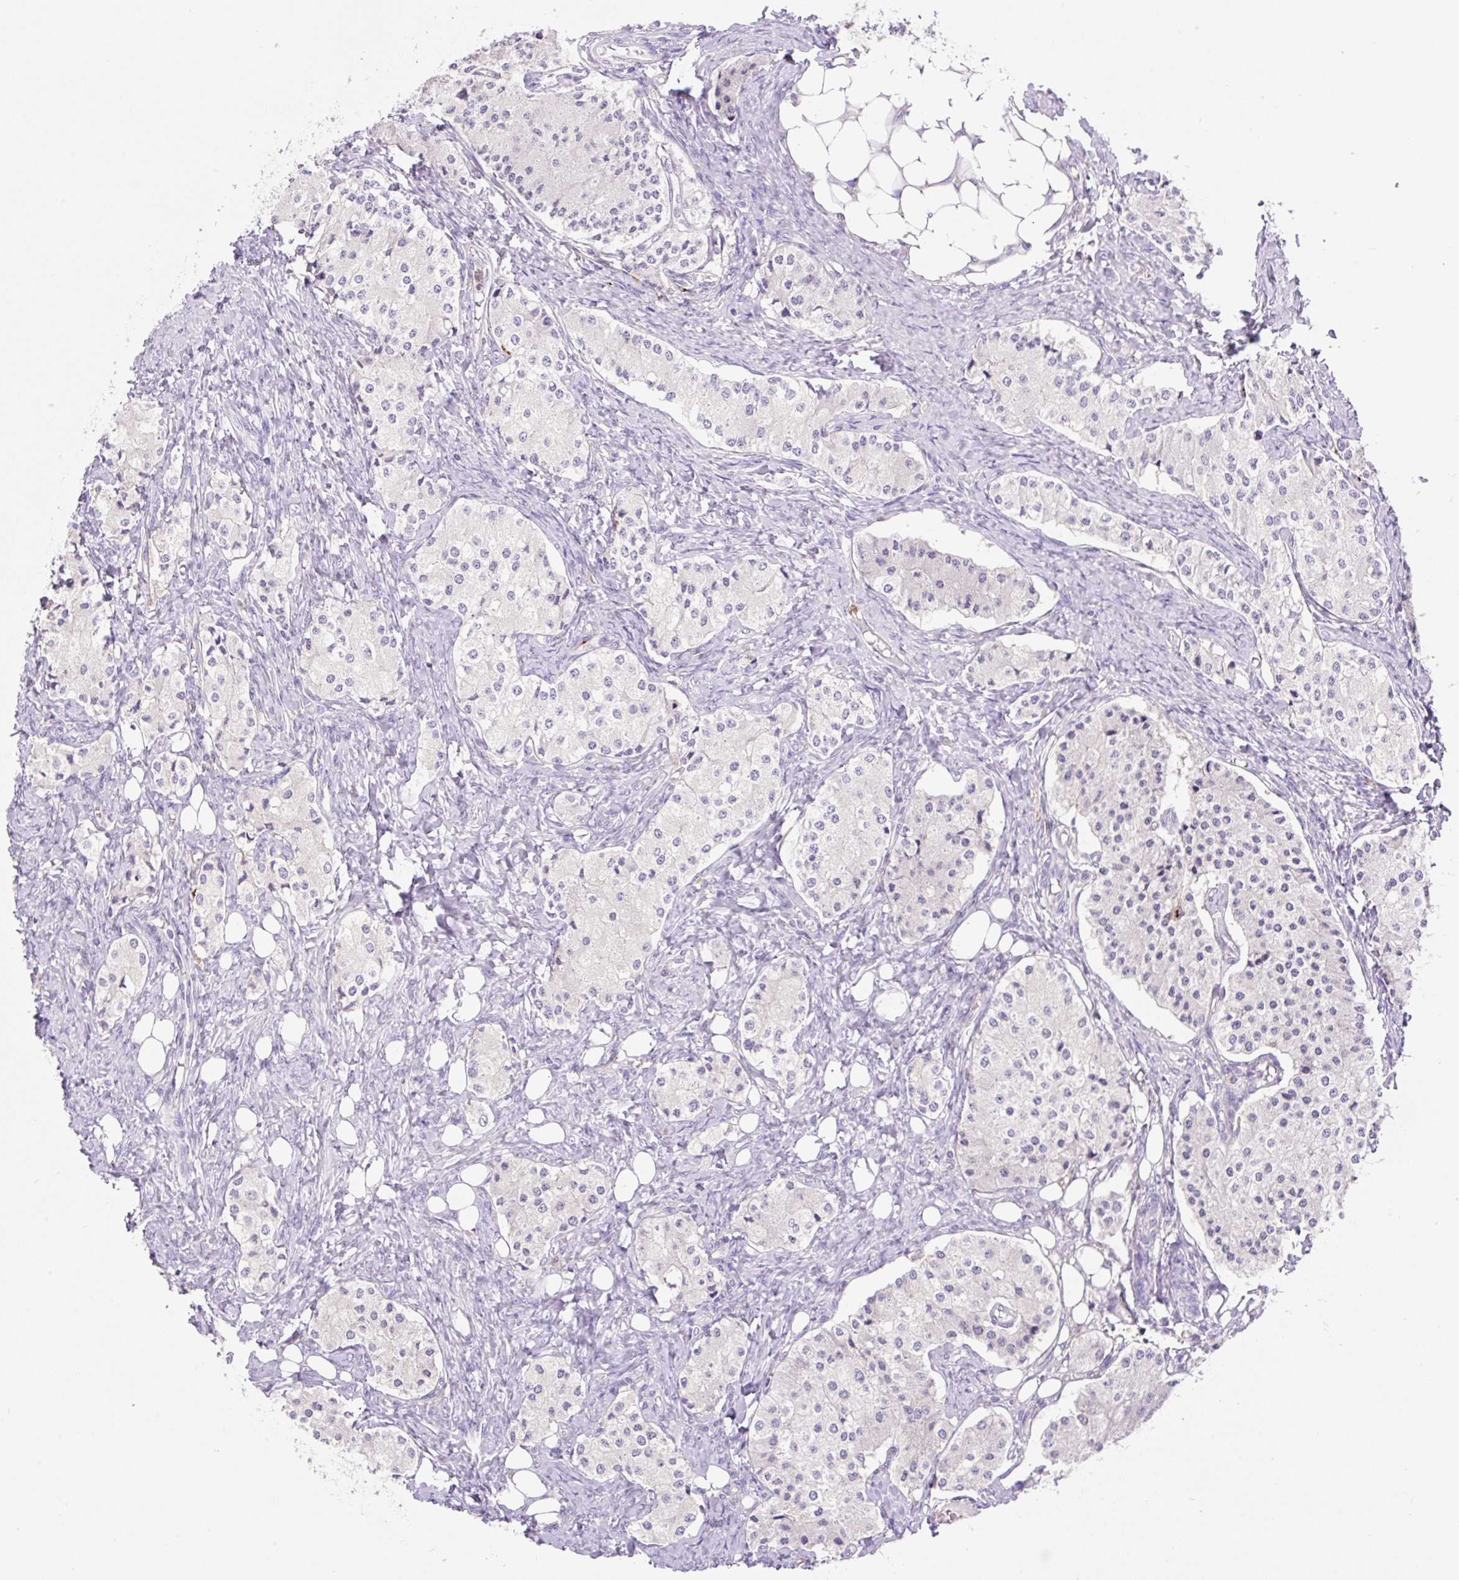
{"staining": {"intensity": "negative", "quantity": "none", "location": "none"}, "tissue": "carcinoid", "cell_type": "Tumor cells", "image_type": "cancer", "snomed": [{"axis": "morphology", "description": "Carcinoid, malignant, NOS"}, {"axis": "topography", "description": "Colon"}], "caption": "This is an immunohistochemistry (IHC) histopathology image of human carcinoid. There is no positivity in tumor cells.", "gene": "TDRD15", "patient": {"sex": "female", "age": 52}}